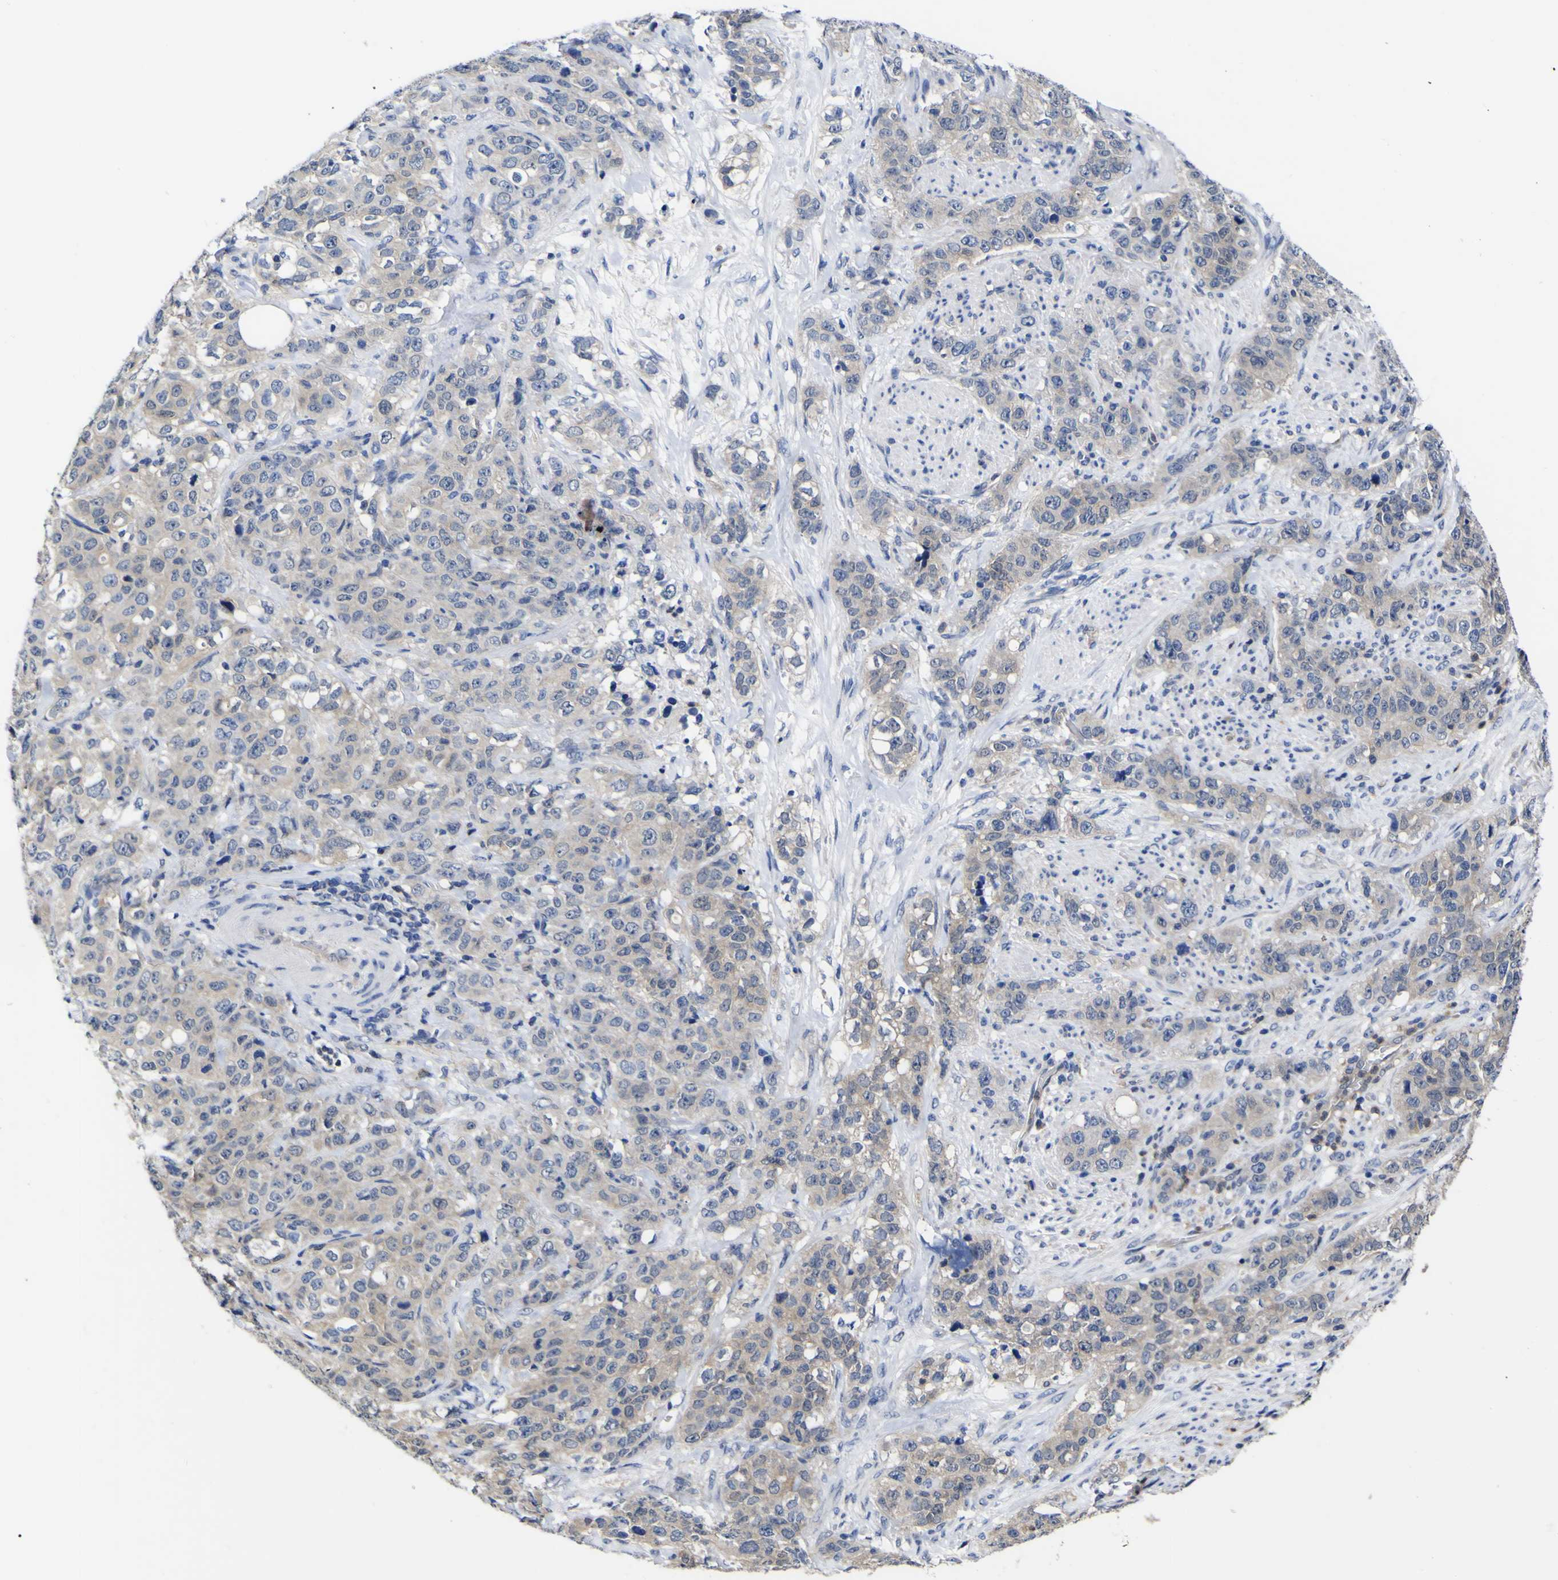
{"staining": {"intensity": "weak", "quantity": "25%-75%", "location": "cytoplasmic/membranous"}, "tissue": "stomach cancer", "cell_type": "Tumor cells", "image_type": "cancer", "snomed": [{"axis": "morphology", "description": "Adenocarcinoma, NOS"}, {"axis": "topography", "description": "Stomach"}], "caption": "Human adenocarcinoma (stomach) stained with a protein marker exhibits weak staining in tumor cells.", "gene": "CASP6", "patient": {"sex": "male", "age": 48}}